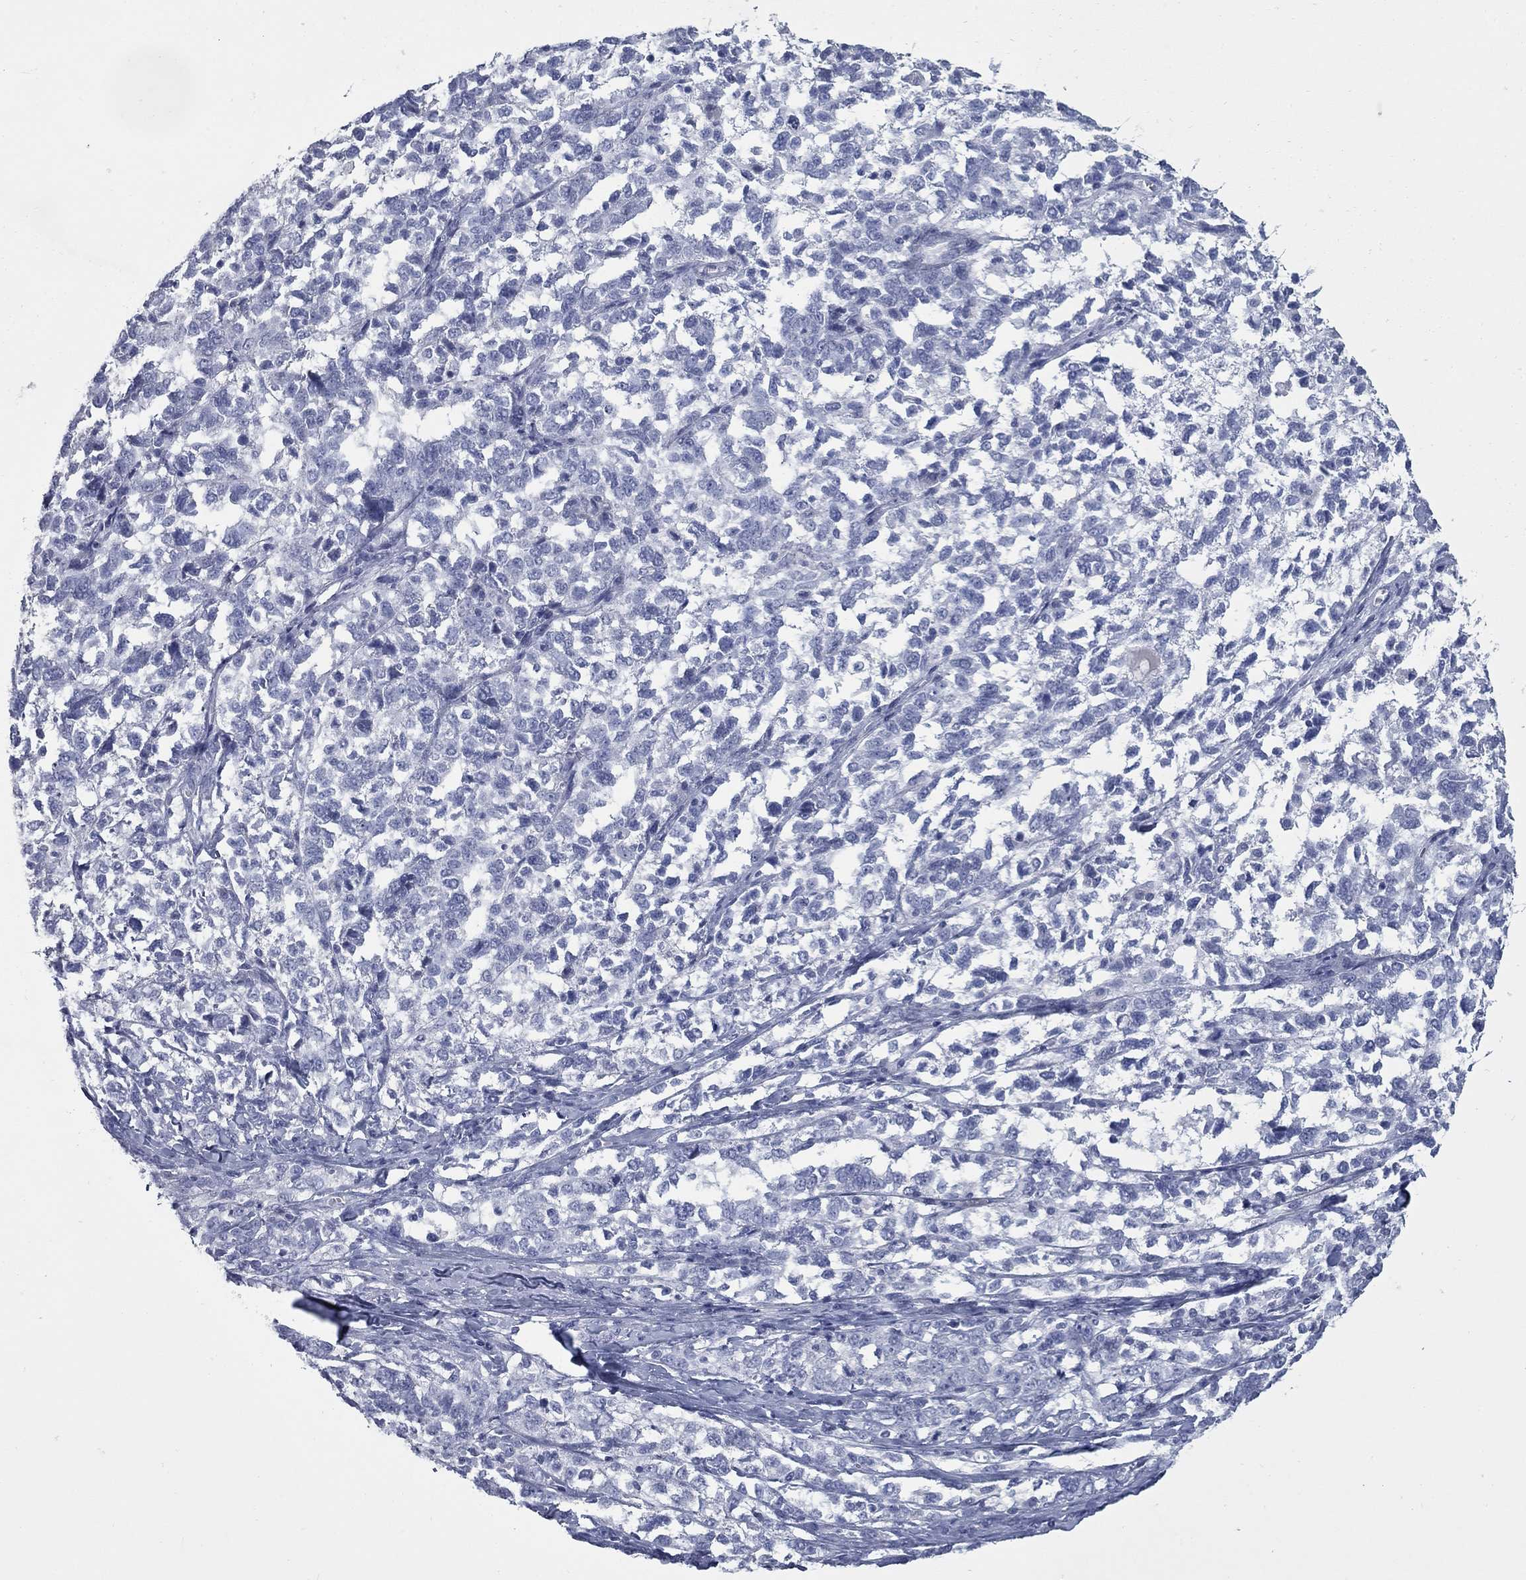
{"staining": {"intensity": "negative", "quantity": "none", "location": "none"}, "tissue": "ovarian cancer", "cell_type": "Tumor cells", "image_type": "cancer", "snomed": [{"axis": "morphology", "description": "Cystadenocarcinoma, serous, NOS"}, {"axis": "topography", "description": "Ovary"}], "caption": "Tumor cells show no significant protein positivity in ovarian cancer. The staining is performed using DAB brown chromogen with nuclei counter-stained in using hematoxylin.", "gene": "KIRREL2", "patient": {"sex": "female", "age": 71}}